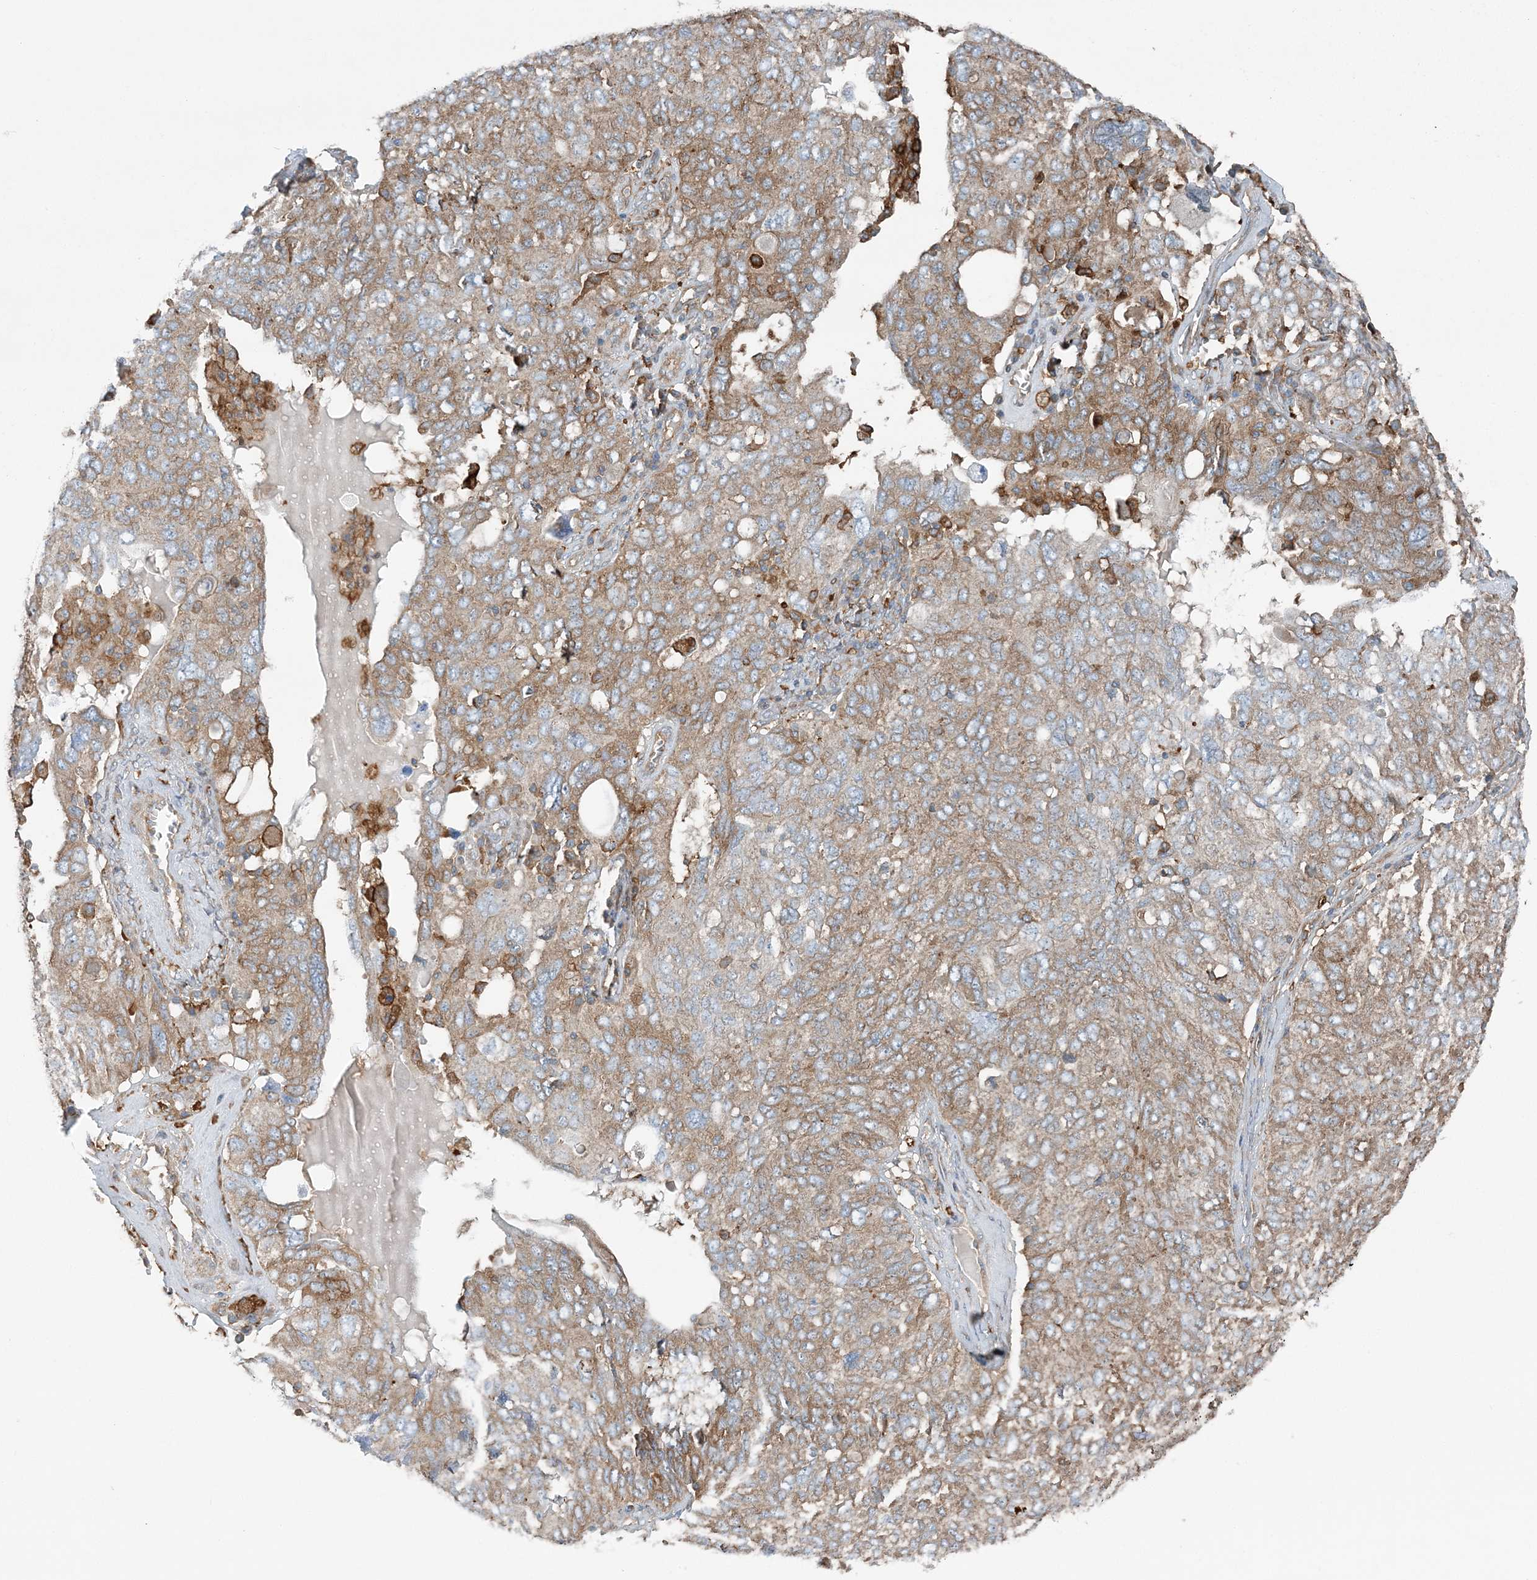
{"staining": {"intensity": "moderate", "quantity": ">75%", "location": "cytoplasmic/membranous"}, "tissue": "ovarian cancer", "cell_type": "Tumor cells", "image_type": "cancer", "snomed": [{"axis": "morphology", "description": "Carcinoma, endometroid"}, {"axis": "topography", "description": "Ovary"}], "caption": "IHC histopathology image of neoplastic tissue: ovarian cancer stained using immunohistochemistry displays medium levels of moderate protein expression localized specifically in the cytoplasmic/membranous of tumor cells, appearing as a cytoplasmic/membranous brown color.", "gene": "SNX2", "patient": {"sex": "female", "age": 62}}